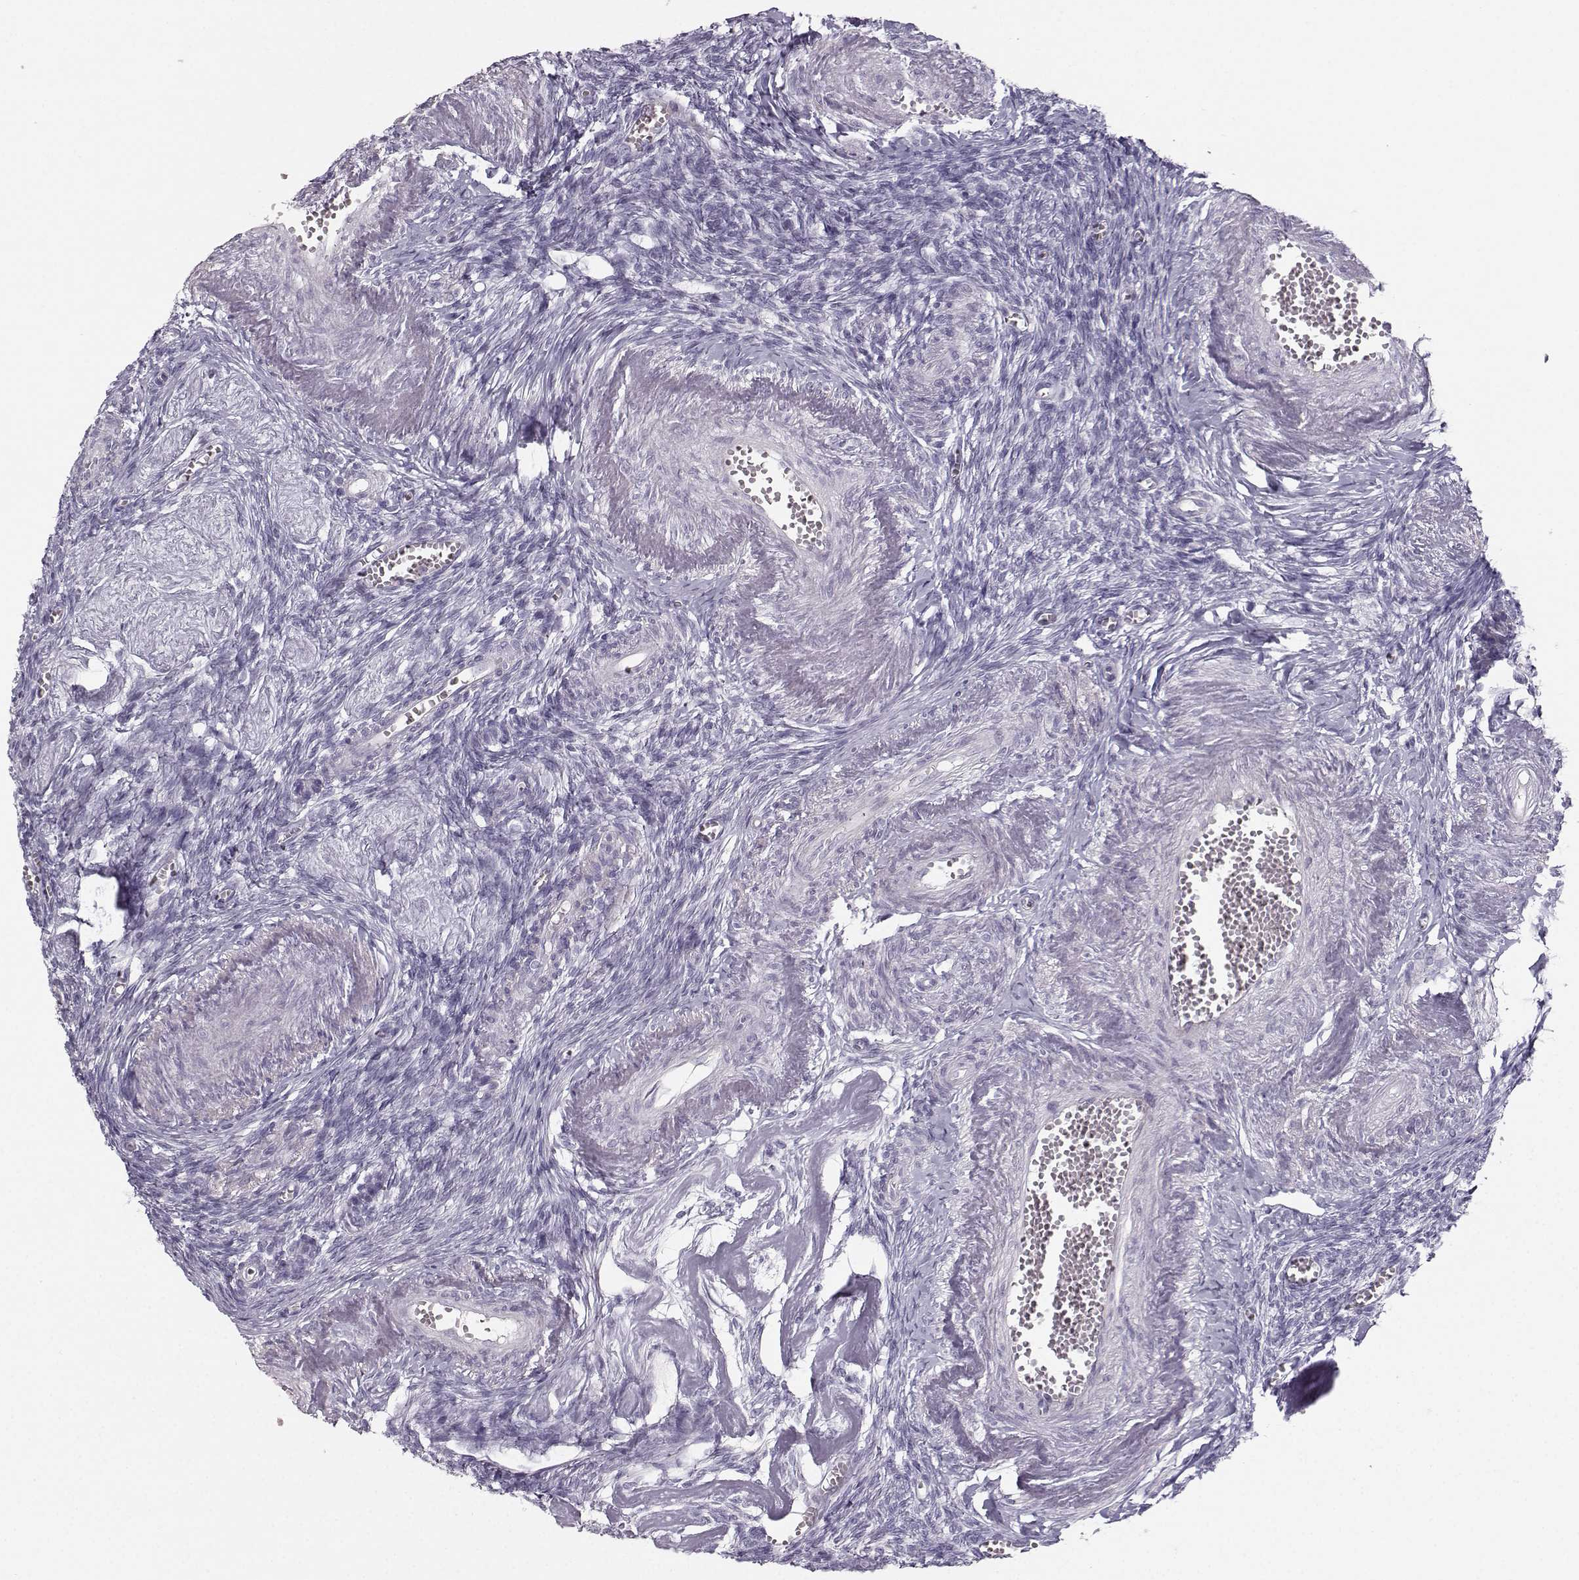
{"staining": {"intensity": "negative", "quantity": "none", "location": "none"}, "tissue": "ovary", "cell_type": "Follicle cells", "image_type": "normal", "snomed": [{"axis": "morphology", "description": "Normal tissue, NOS"}, {"axis": "topography", "description": "Ovary"}], "caption": "The histopathology image displays no staining of follicle cells in benign ovary.", "gene": "CASR", "patient": {"sex": "female", "age": 43}}